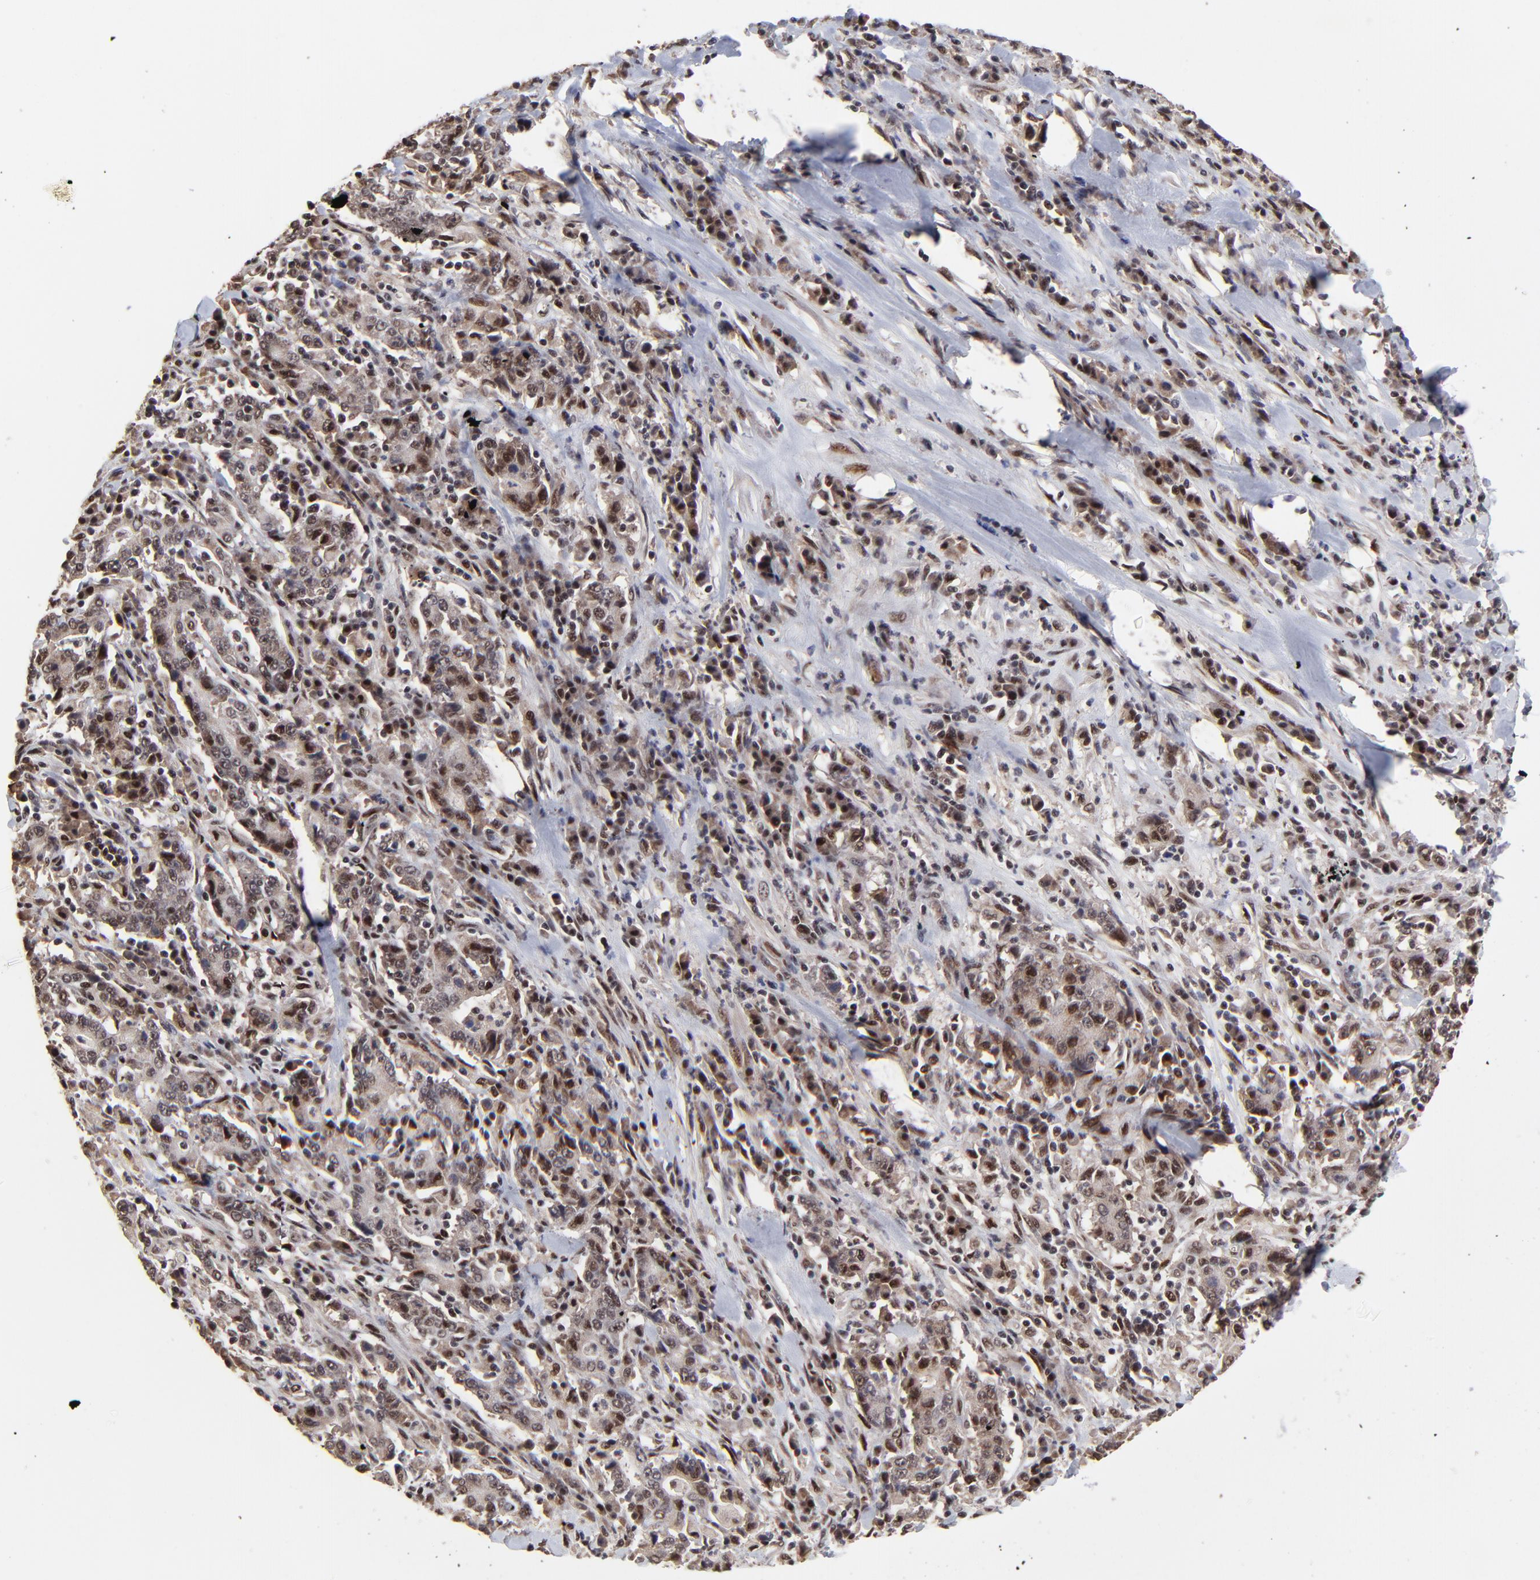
{"staining": {"intensity": "moderate", "quantity": "25%-75%", "location": "nuclear"}, "tissue": "stomach cancer", "cell_type": "Tumor cells", "image_type": "cancer", "snomed": [{"axis": "morphology", "description": "Normal tissue, NOS"}, {"axis": "morphology", "description": "Adenocarcinoma, NOS"}, {"axis": "topography", "description": "Stomach, upper"}, {"axis": "topography", "description": "Stomach"}], "caption": "Human stomach adenocarcinoma stained for a protein (brown) exhibits moderate nuclear positive staining in approximately 25%-75% of tumor cells.", "gene": "RBM22", "patient": {"sex": "male", "age": 59}}